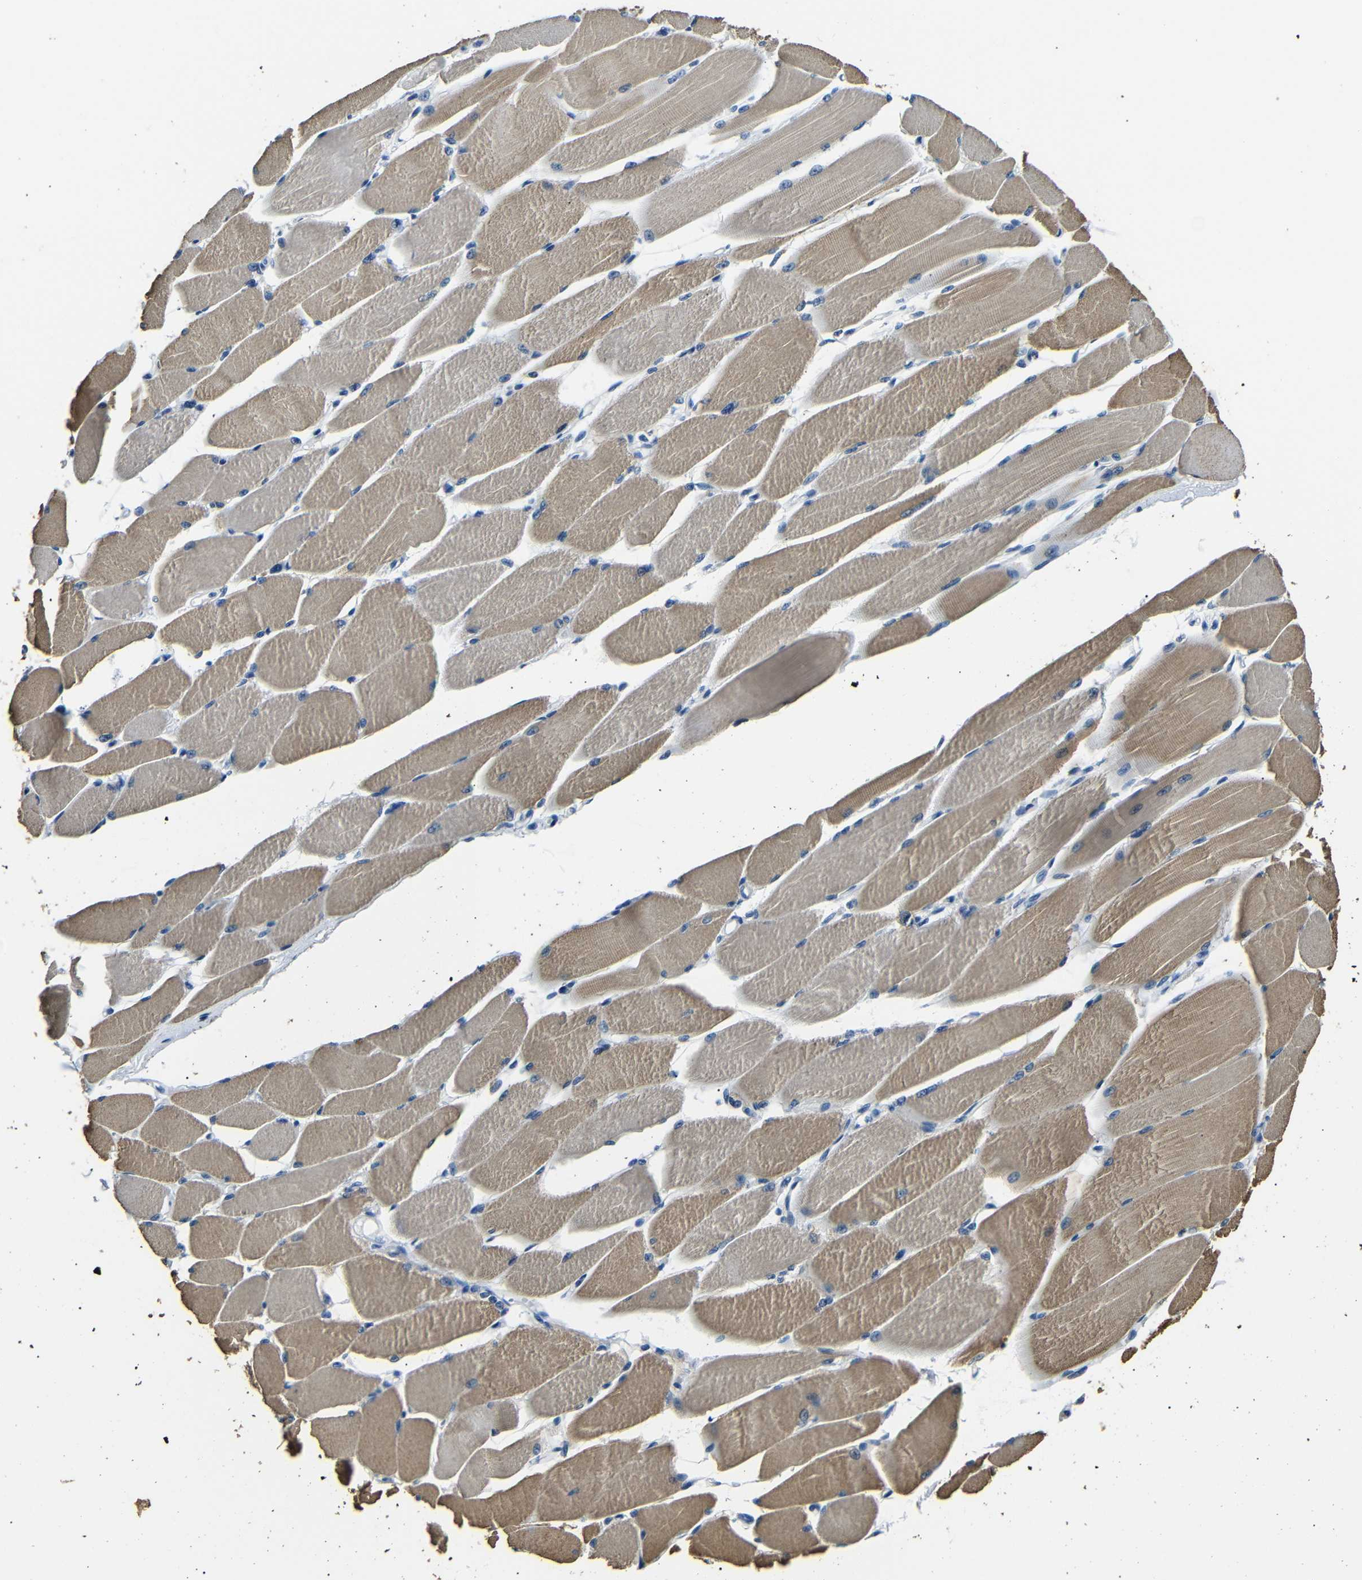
{"staining": {"intensity": "moderate", "quantity": ">75%", "location": "cytoplasmic/membranous"}, "tissue": "skeletal muscle", "cell_type": "Myocytes", "image_type": "normal", "snomed": [{"axis": "morphology", "description": "Normal tissue, NOS"}, {"axis": "topography", "description": "Skeletal muscle"}, {"axis": "topography", "description": "Peripheral nerve tissue"}], "caption": "Immunohistochemical staining of benign human skeletal muscle reveals medium levels of moderate cytoplasmic/membranous positivity in approximately >75% of myocytes. (DAB IHC with brightfield microscopy, high magnification).", "gene": "TAFA1", "patient": {"sex": "female", "age": 84}}